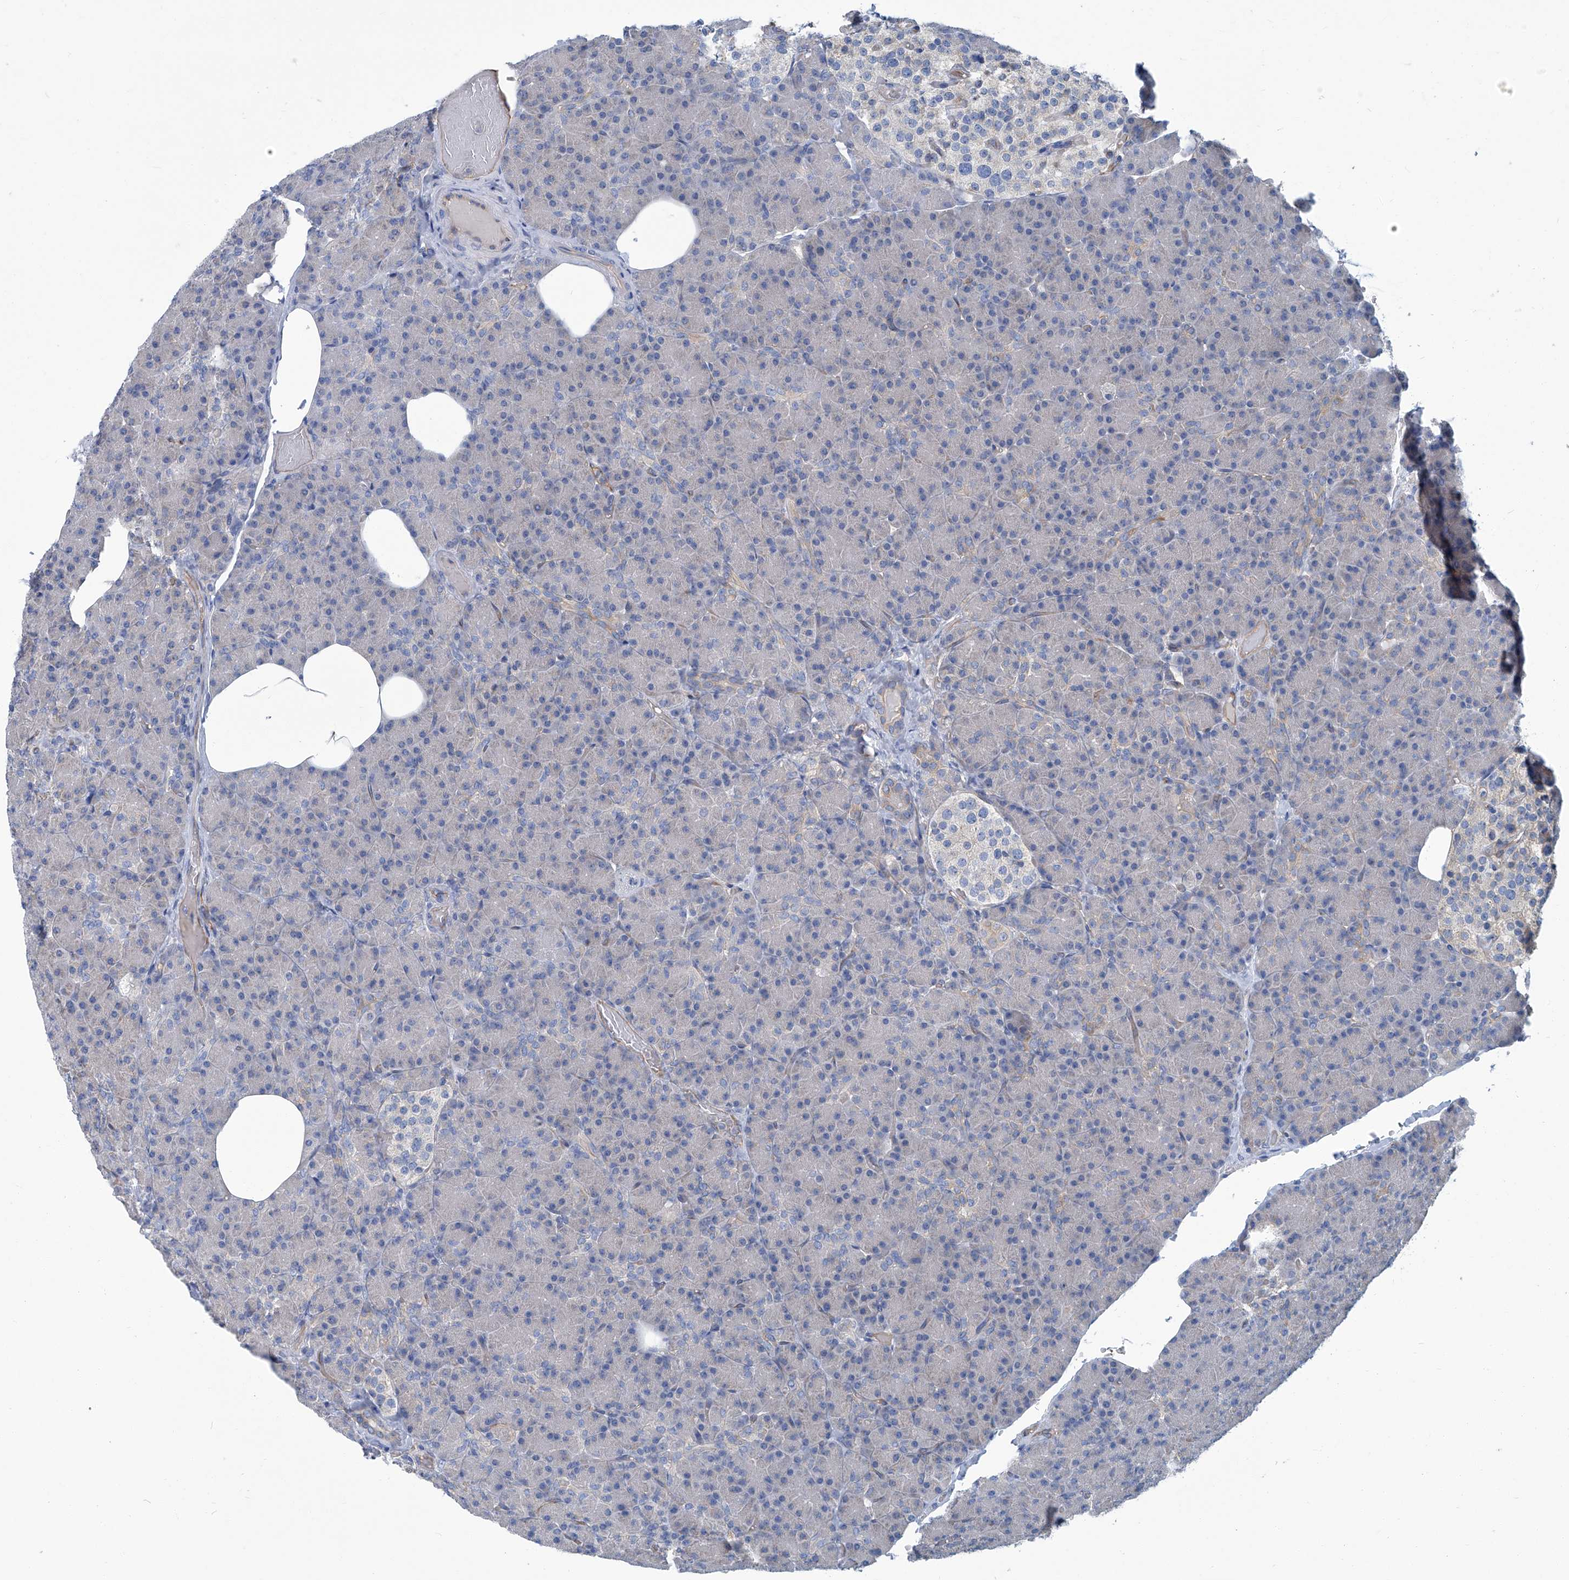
{"staining": {"intensity": "negative", "quantity": "none", "location": "none"}, "tissue": "pancreas", "cell_type": "Exocrine glandular cells", "image_type": "normal", "snomed": [{"axis": "morphology", "description": "Normal tissue, NOS"}, {"axis": "topography", "description": "Pancreas"}], "caption": "Immunohistochemistry (IHC) of unremarkable pancreas exhibits no positivity in exocrine glandular cells.", "gene": "PFKL", "patient": {"sex": "female", "age": 43}}